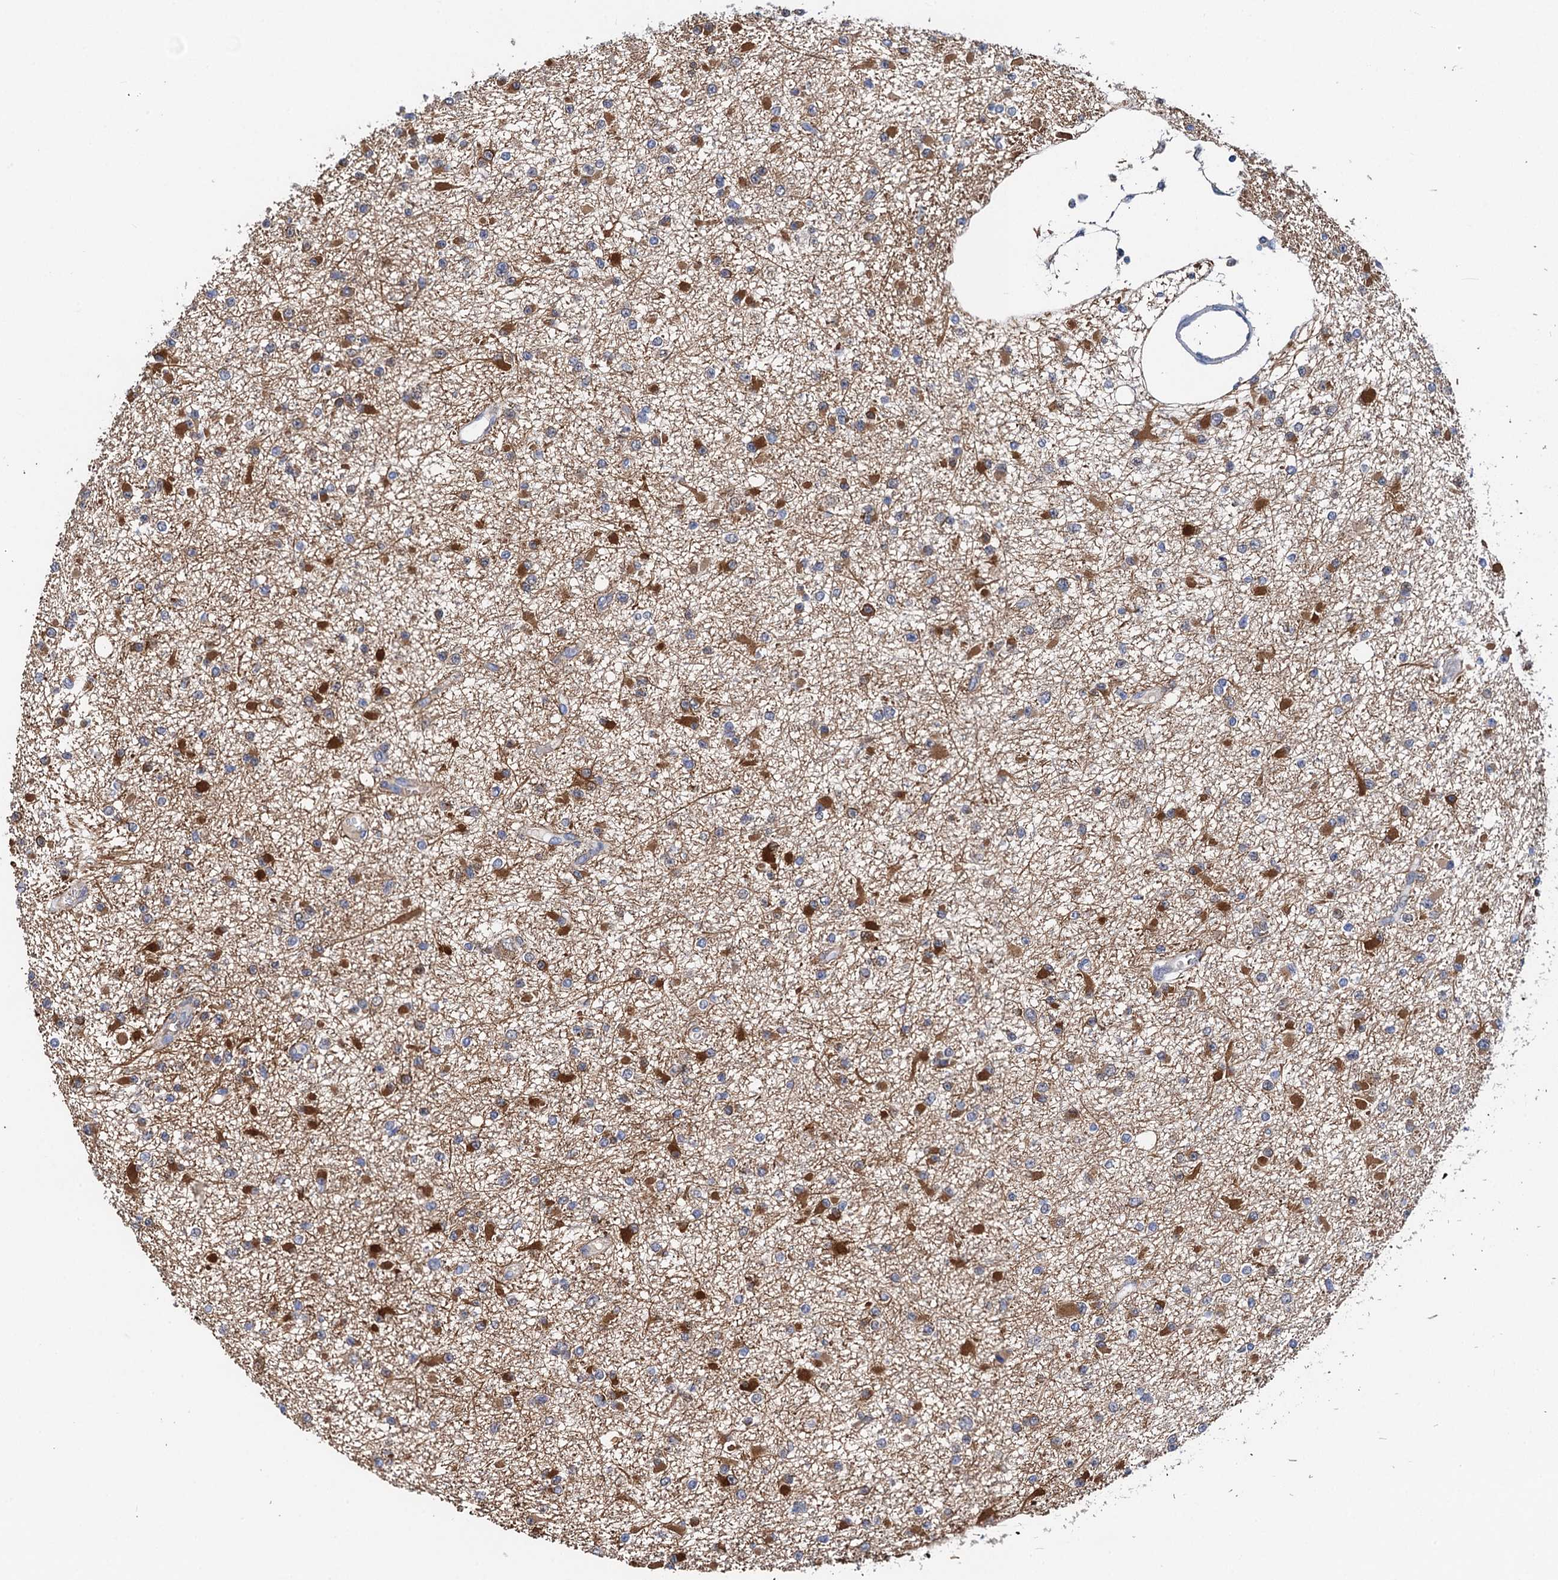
{"staining": {"intensity": "strong", "quantity": "<25%", "location": "cytoplasmic/membranous"}, "tissue": "glioma", "cell_type": "Tumor cells", "image_type": "cancer", "snomed": [{"axis": "morphology", "description": "Glioma, malignant, Low grade"}, {"axis": "topography", "description": "Brain"}], "caption": "DAB immunohistochemical staining of human malignant glioma (low-grade) displays strong cytoplasmic/membranous protein staining in about <25% of tumor cells. (DAB = brown stain, brightfield microscopy at high magnification).", "gene": "PTCD3", "patient": {"sex": "female", "age": 22}}